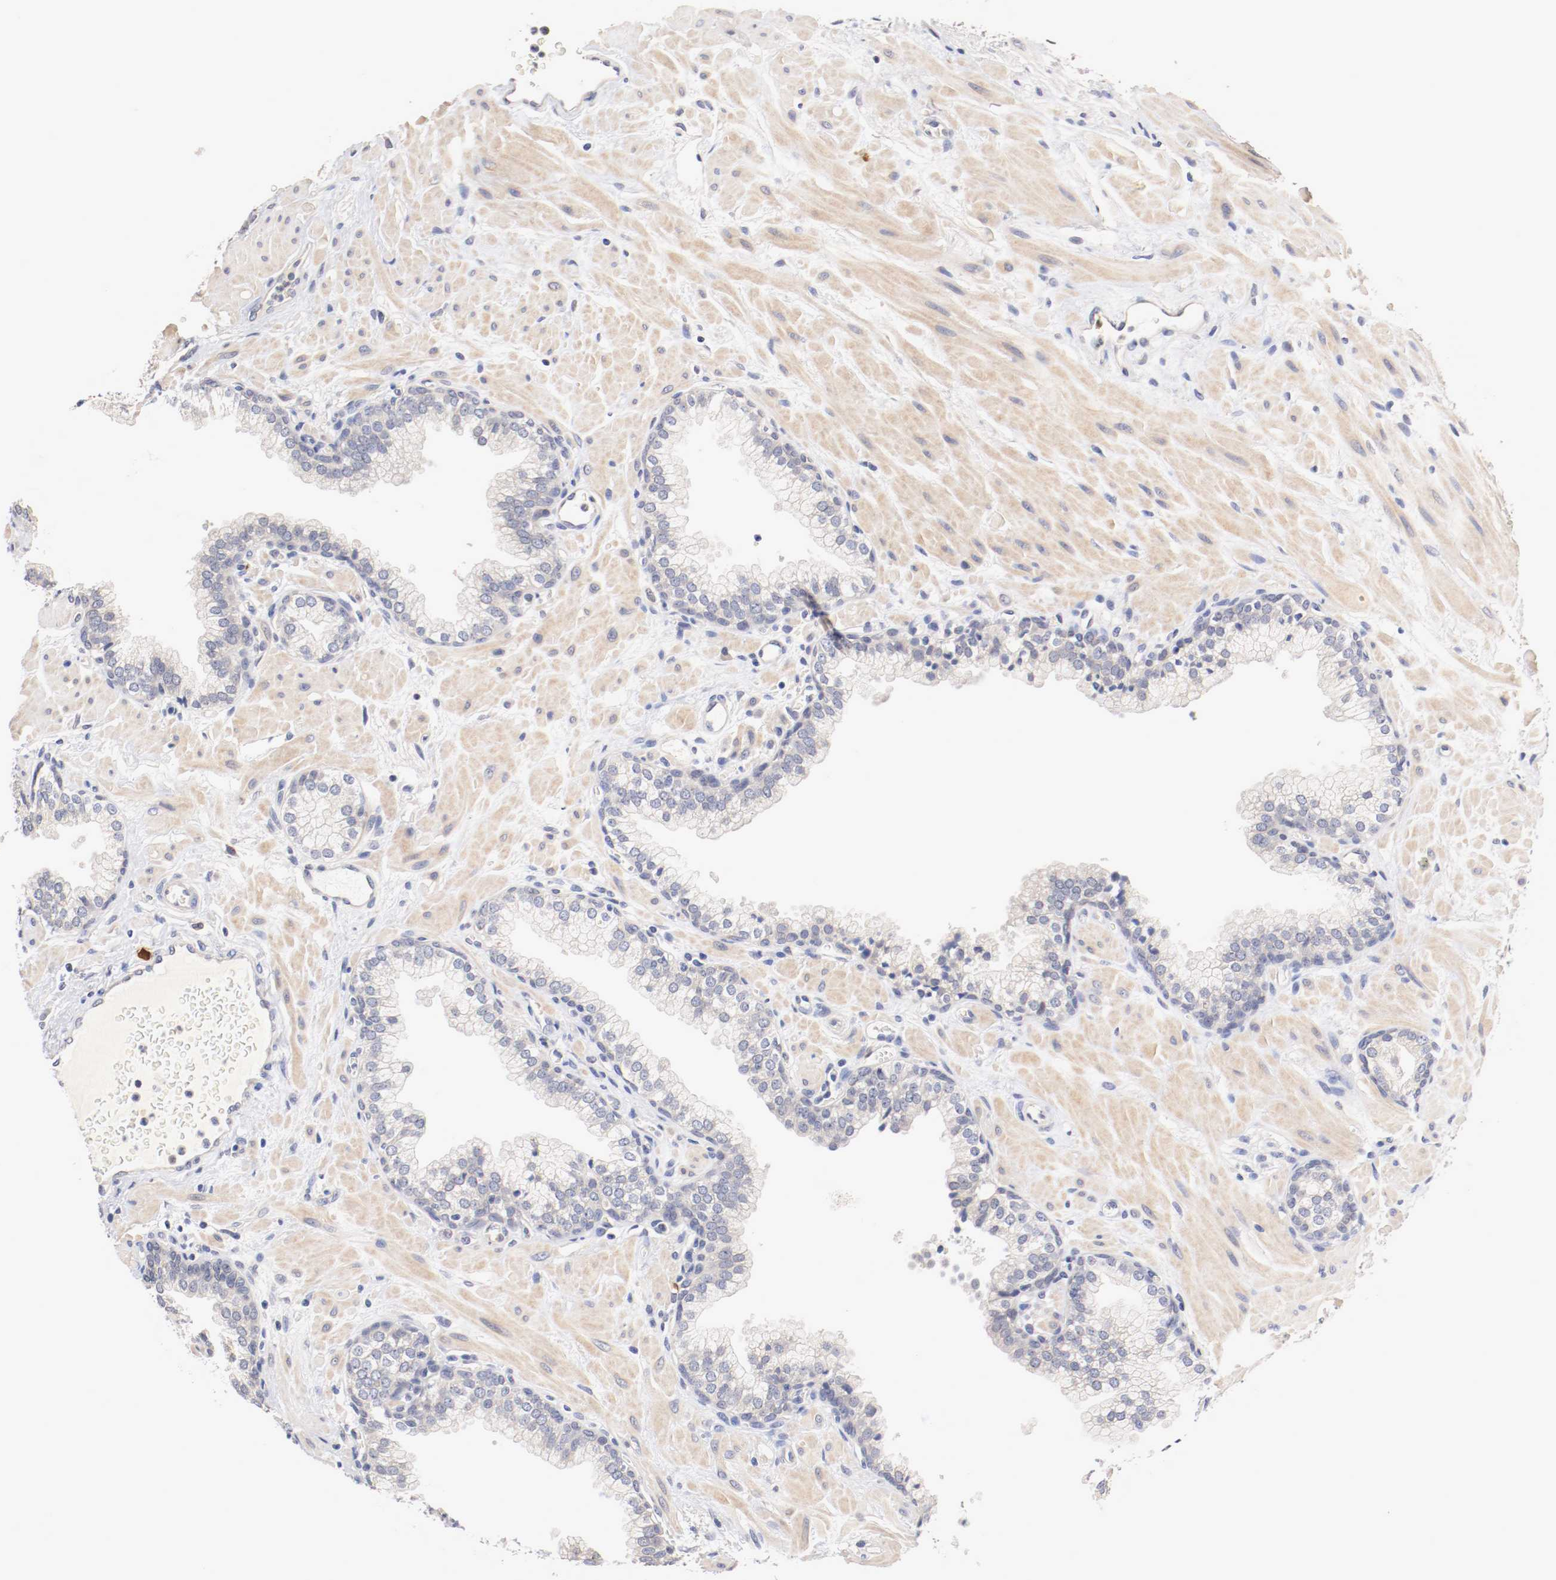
{"staining": {"intensity": "negative", "quantity": "none", "location": "none"}, "tissue": "prostate", "cell_type": "Glandular cells", "image_type": "normal", "snomed": [{"axis": "morphology", "description": "Normal tissue, NOS"}, {"axis": "topography", "description": "Prostate"}], "caption": "Normal prostate was stained to show a protein in brown. There is no significant staining in glandular cells.", "gene": "CEBPE", "patient": {"sex": "male", "age": 60}}